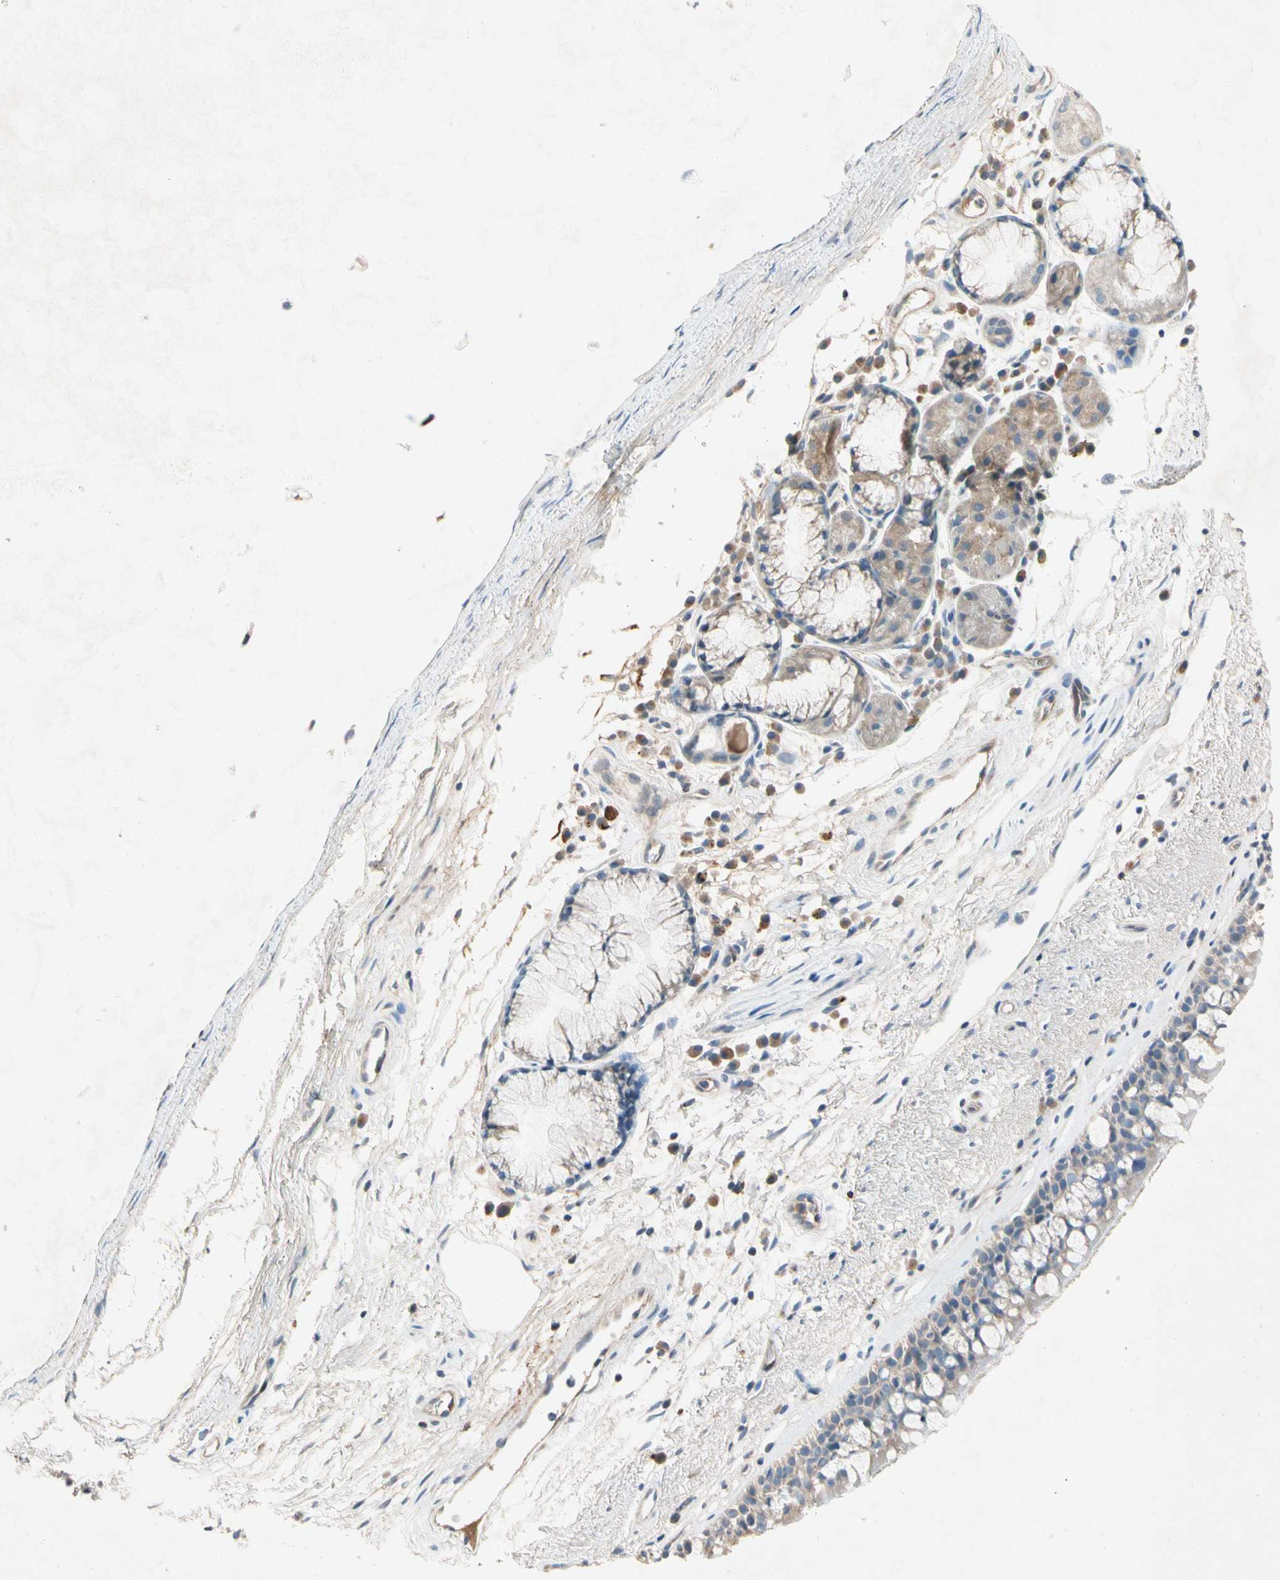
{"staining": {"intensity": "weak", "quantity": ">75%", "location": "cytoplasmic/membranous"}, "tissue": "bronchus", "cell_type": "Respiratory epithelial cells", "image_type": "normal", "snomed": [{"axis": "morphology", "description": "Normal tissue, NOS"}, {"axis": "topography", "description": "Bronchus"}], "caption": "A brown stain labels weak cytoplasmic/membranous positivity of a protein in respiratory epithelial cells of unremarkable human bronchus.", "gene": "NDFIP2", "patient": {"sex": "female", "age": 54}}